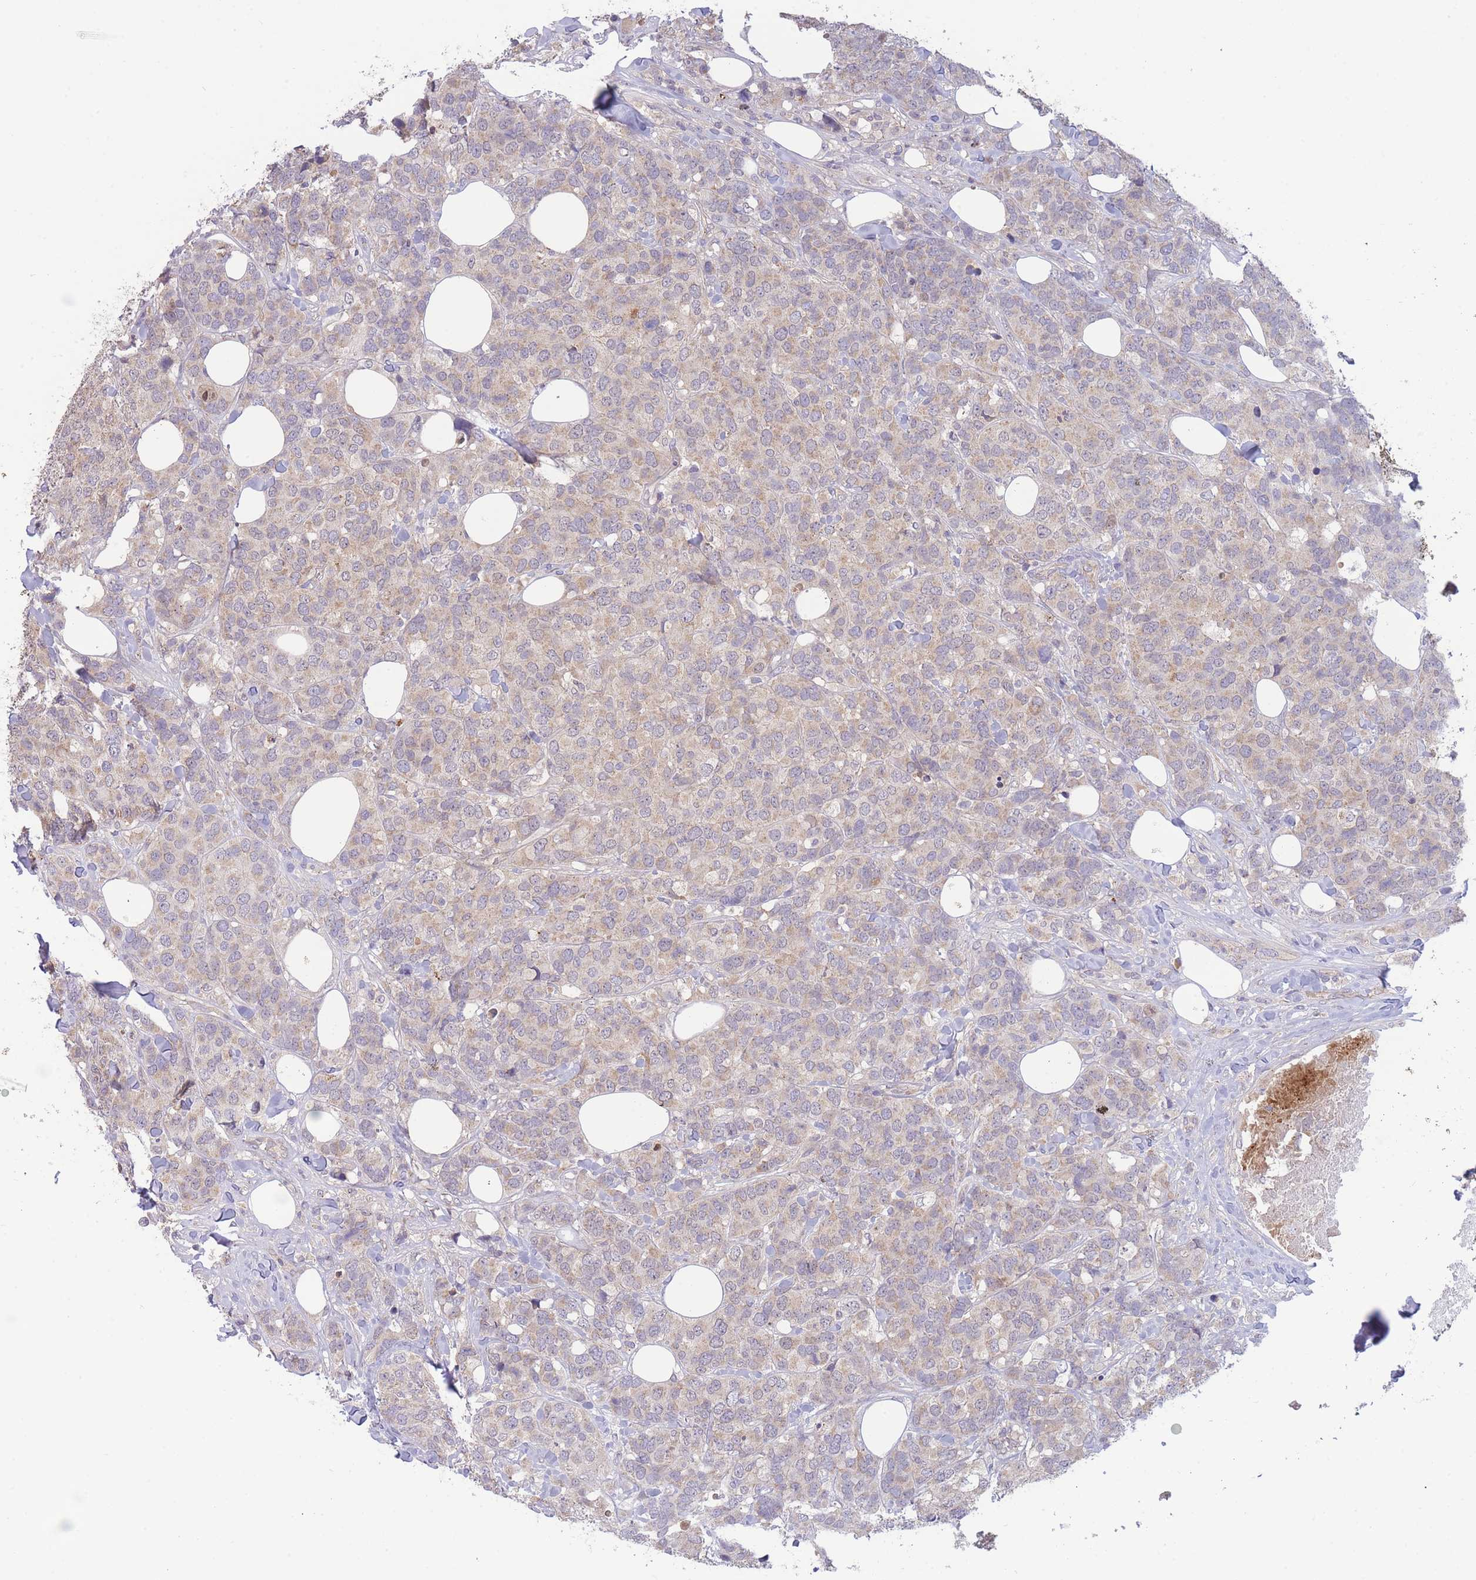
{"staining": {"intensity": "weak", "quantity": "25%-75%", "location": "cytoplasmic/membranous"}, "tissue": "breast cancer", "cell_type": "Tumor cells", "image_type": "cancer", "snomed": [{"axis": "morphology", "description": "Lobular carcinoma"}, {"axis": "topography", "description": "Breast"}], "caption": "Tumor cells demonstrate low levels of weak cytoplasmic/membranous staining in approximately 25%-75% of cells in human breast cancer.", "gene": "NDUFAF5", "patient": {"sex": "female", "age": 59}}